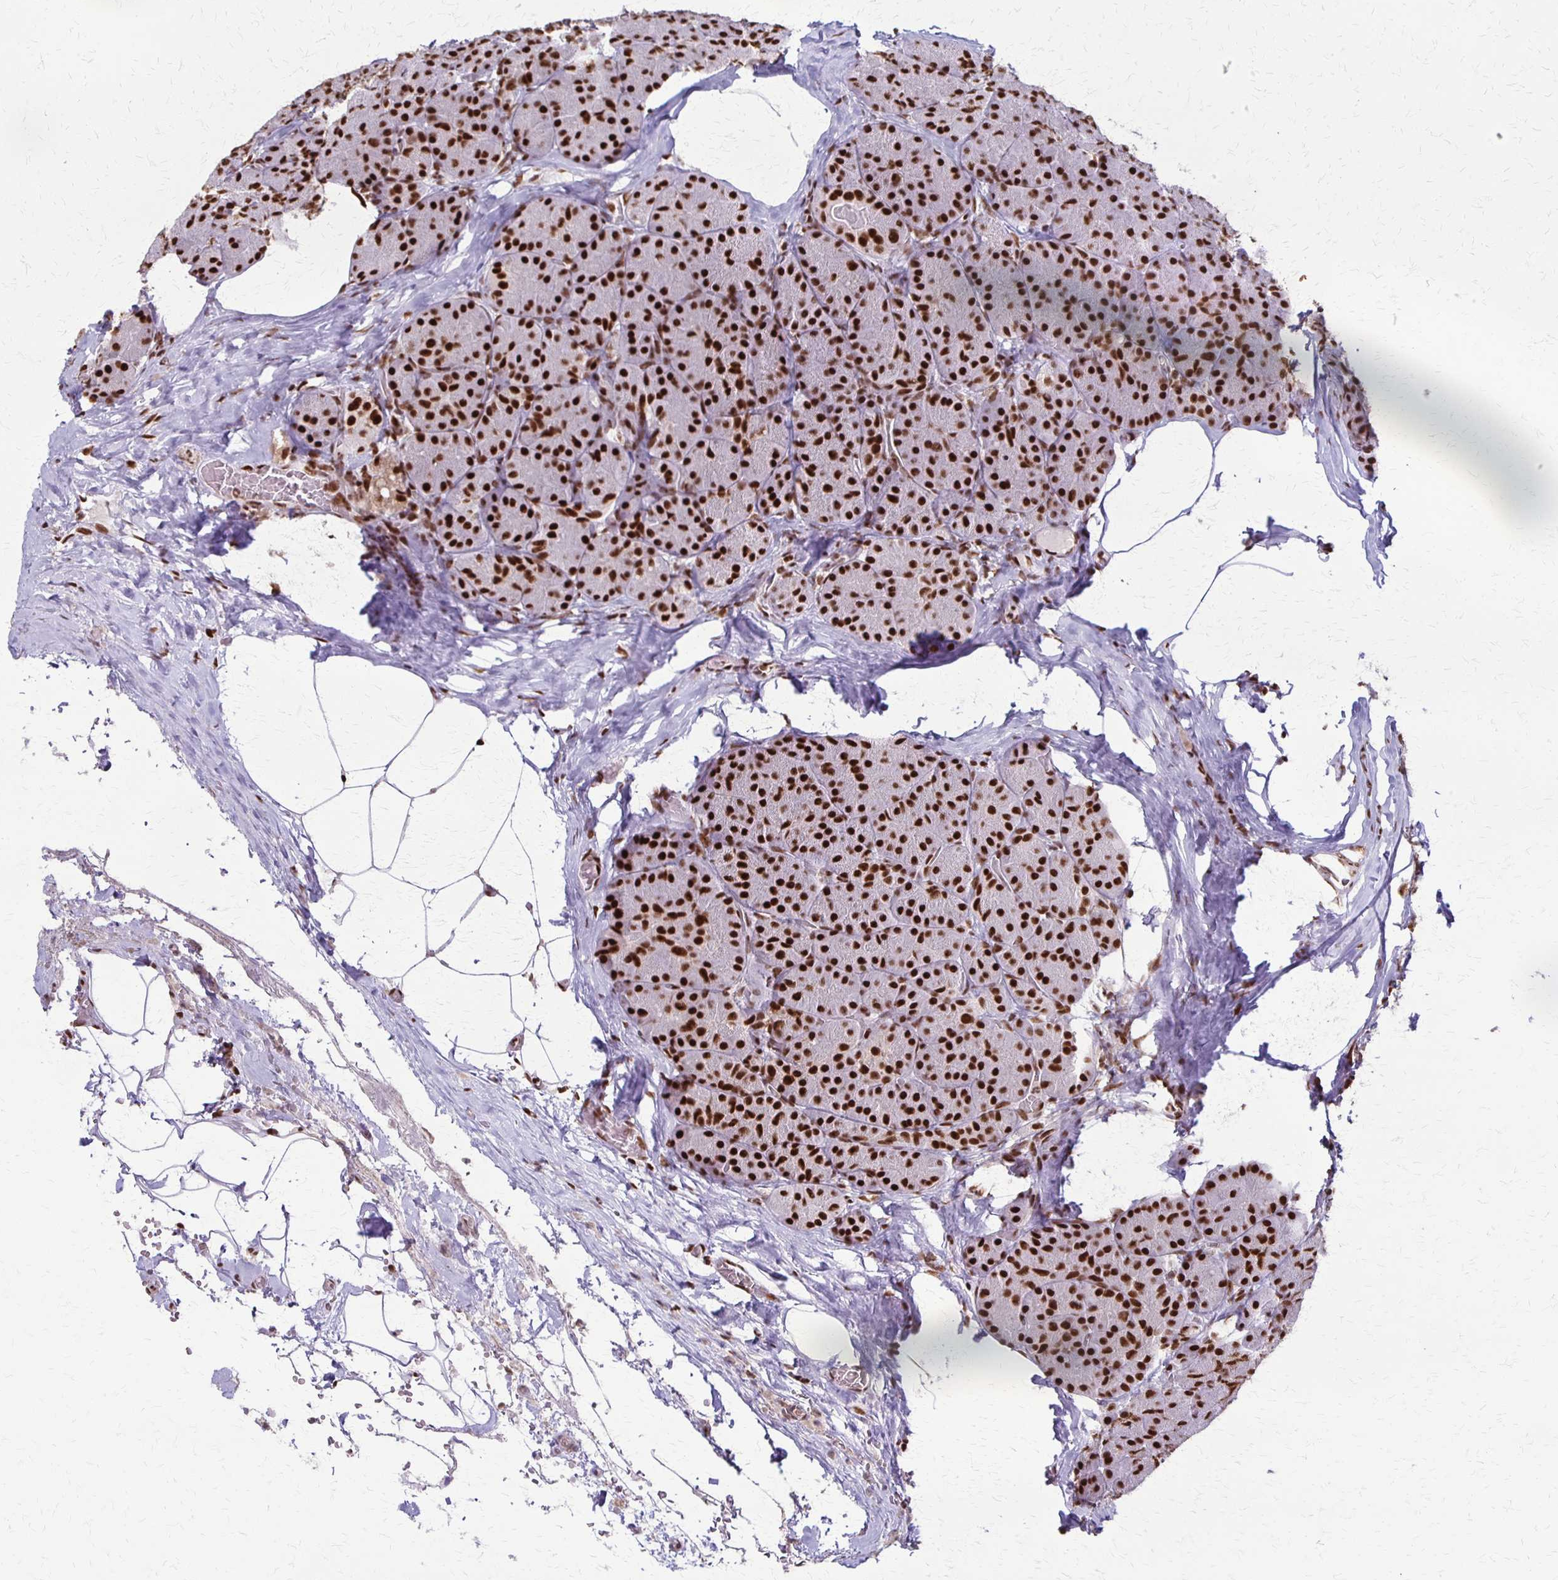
{"staining": {"intensity": "strong", "quantity": ">75%", "location": "nuclear"}, "tissue": "pancreas", "cell_type": "Exocrine glandular cells", "image_type": "normal", "snomed": [{"axis": "morphology", "description": "Normal tissue, NOS"}, {"axis": "topography", "description": "Pancreas"}], "caption": "Unremarkable pancreas displays strong nuclear staining in approximately >75% of exocrine glandular cells, visualized by immunohistochemistry. (DAB = brown stain, brightfield microscopy at high magnification).", "gene": "XRCC6", "patient": {"sex": "male", "age": 57}}